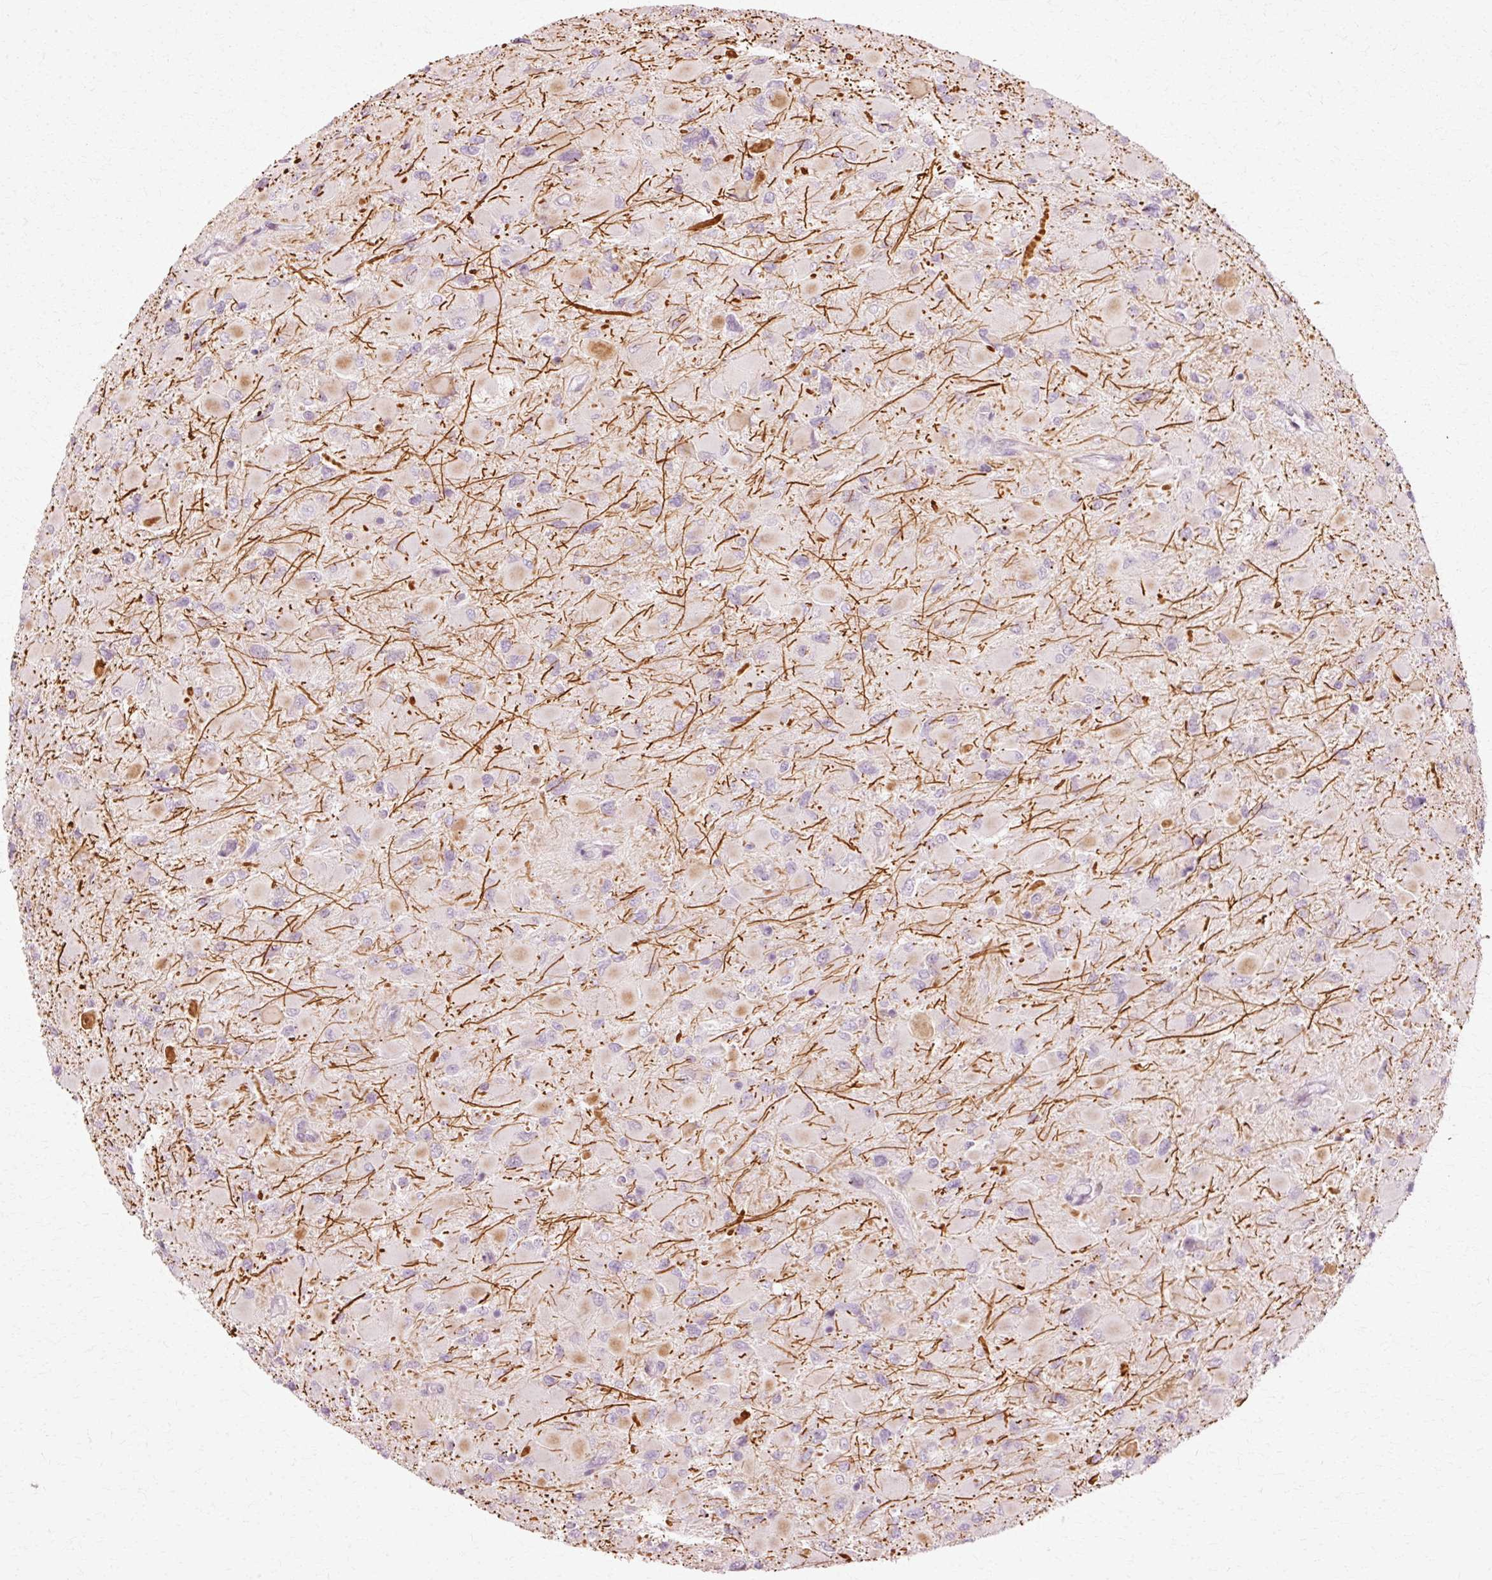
{"staining": {"intensity": "negative", "quantity": "none", "location": "none"}, "tissue": "glioma", "cell_type": "Tumor cells", "image_type": "cancer", "snomed": [{"axis": "morphology", "description": "Glioma, malignant, High grade"}, {"axis": "topography", "description": "Cerebral cortex"}], "caption": "DAB (3,3'-diaminobenzidine) immunohistochemical staining of human malignant glioma (high-grade) displays no significant positivity in tumor cells.", "gene": "RGPD5", "patient": {"sex": "female", "age": 36}}